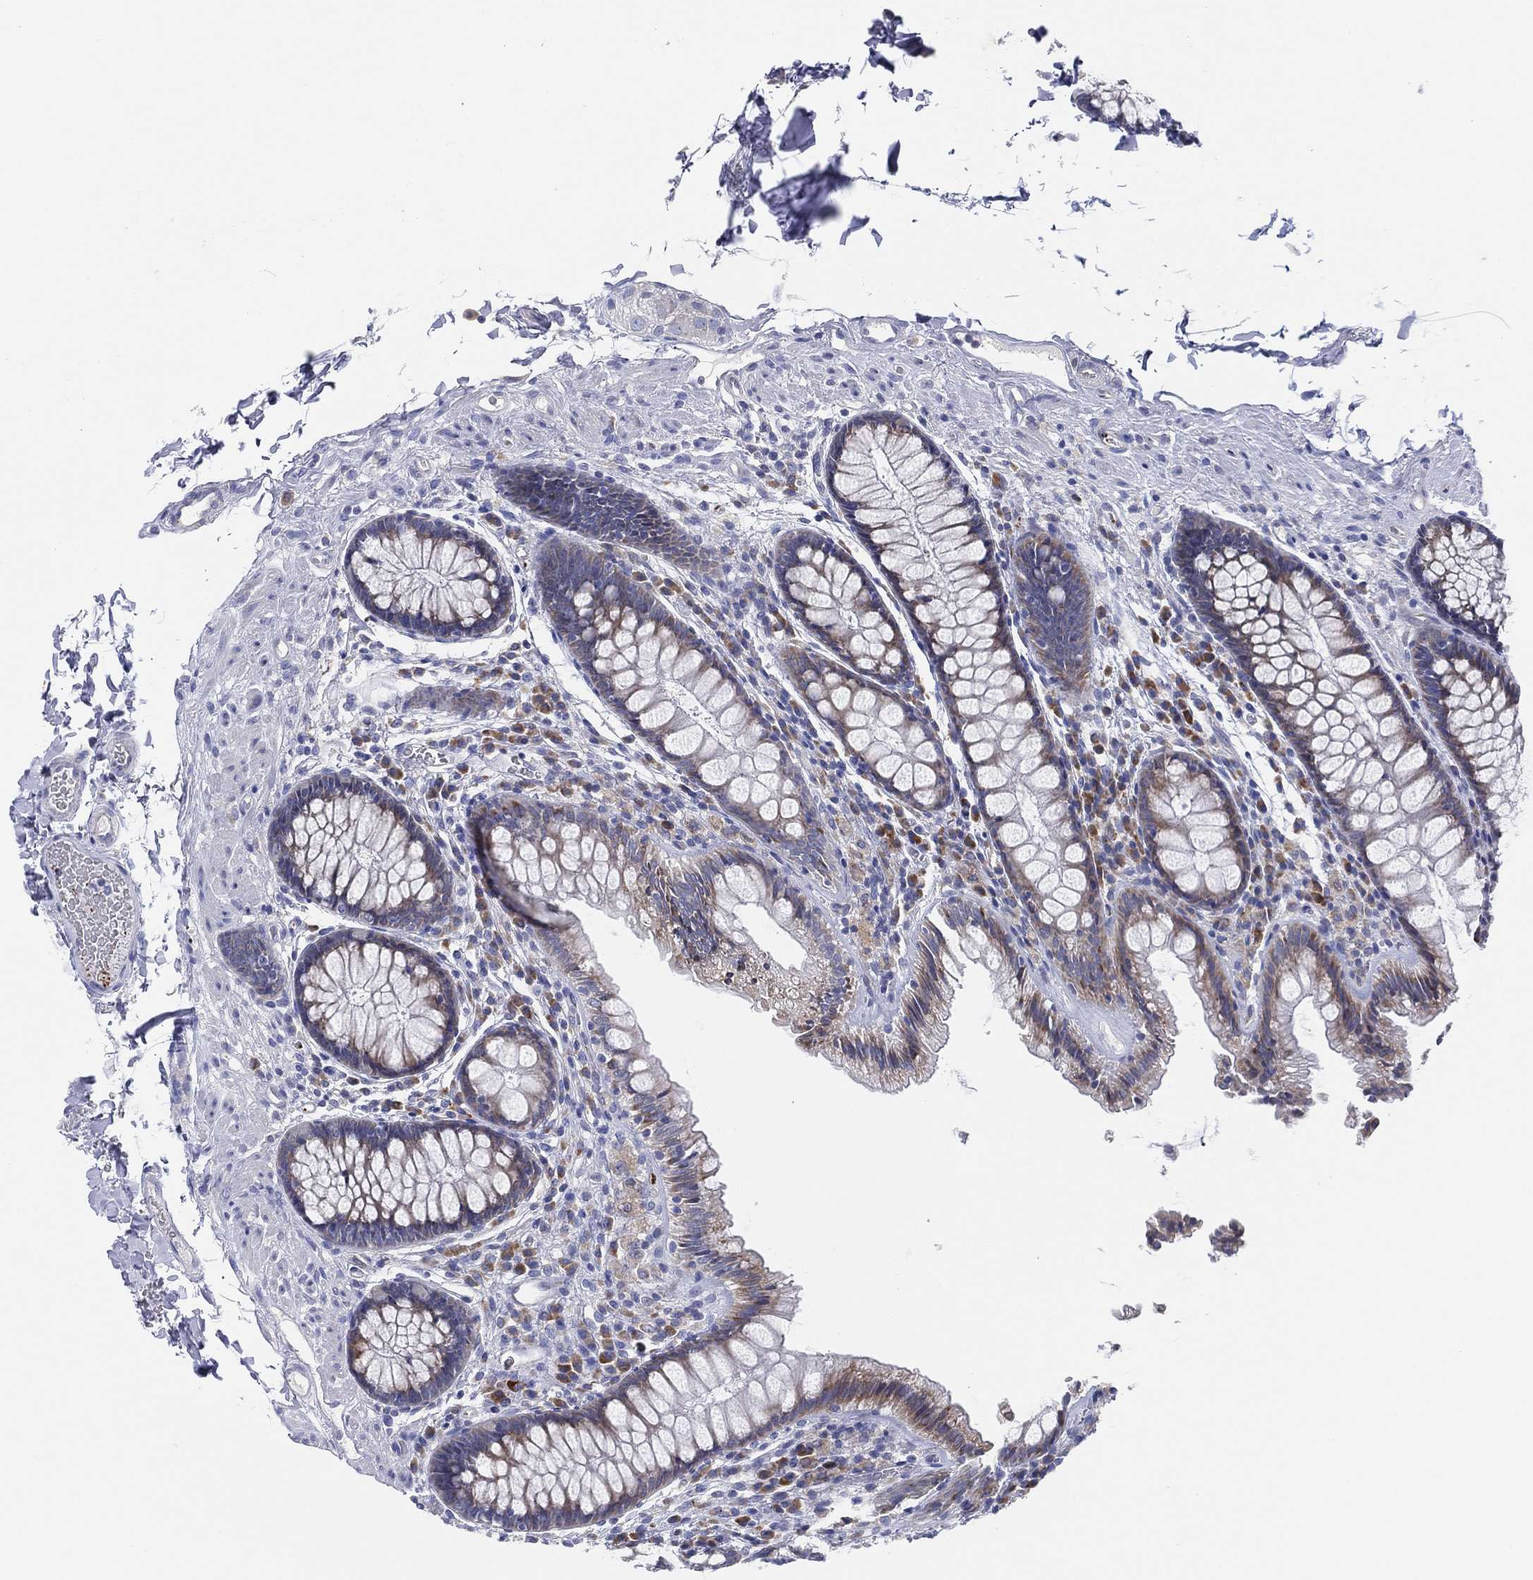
{"staining": {"intensity": "negative", "quantity": "none", "location": "none"}, "tissue": "colon", "cell_type": "Endothelial cells", "image_type": "normal", "snomed": [{"axis": "morphology", "description": "Normal tissue, NOS"}, {"axis": "topography", "description": "Colon"}], "caption": "Human colon stained for a protein using IHC displays no expression in endothelial cells.", "gene": "TMEM40", "patient": {"sex": "female", "age": 86}}